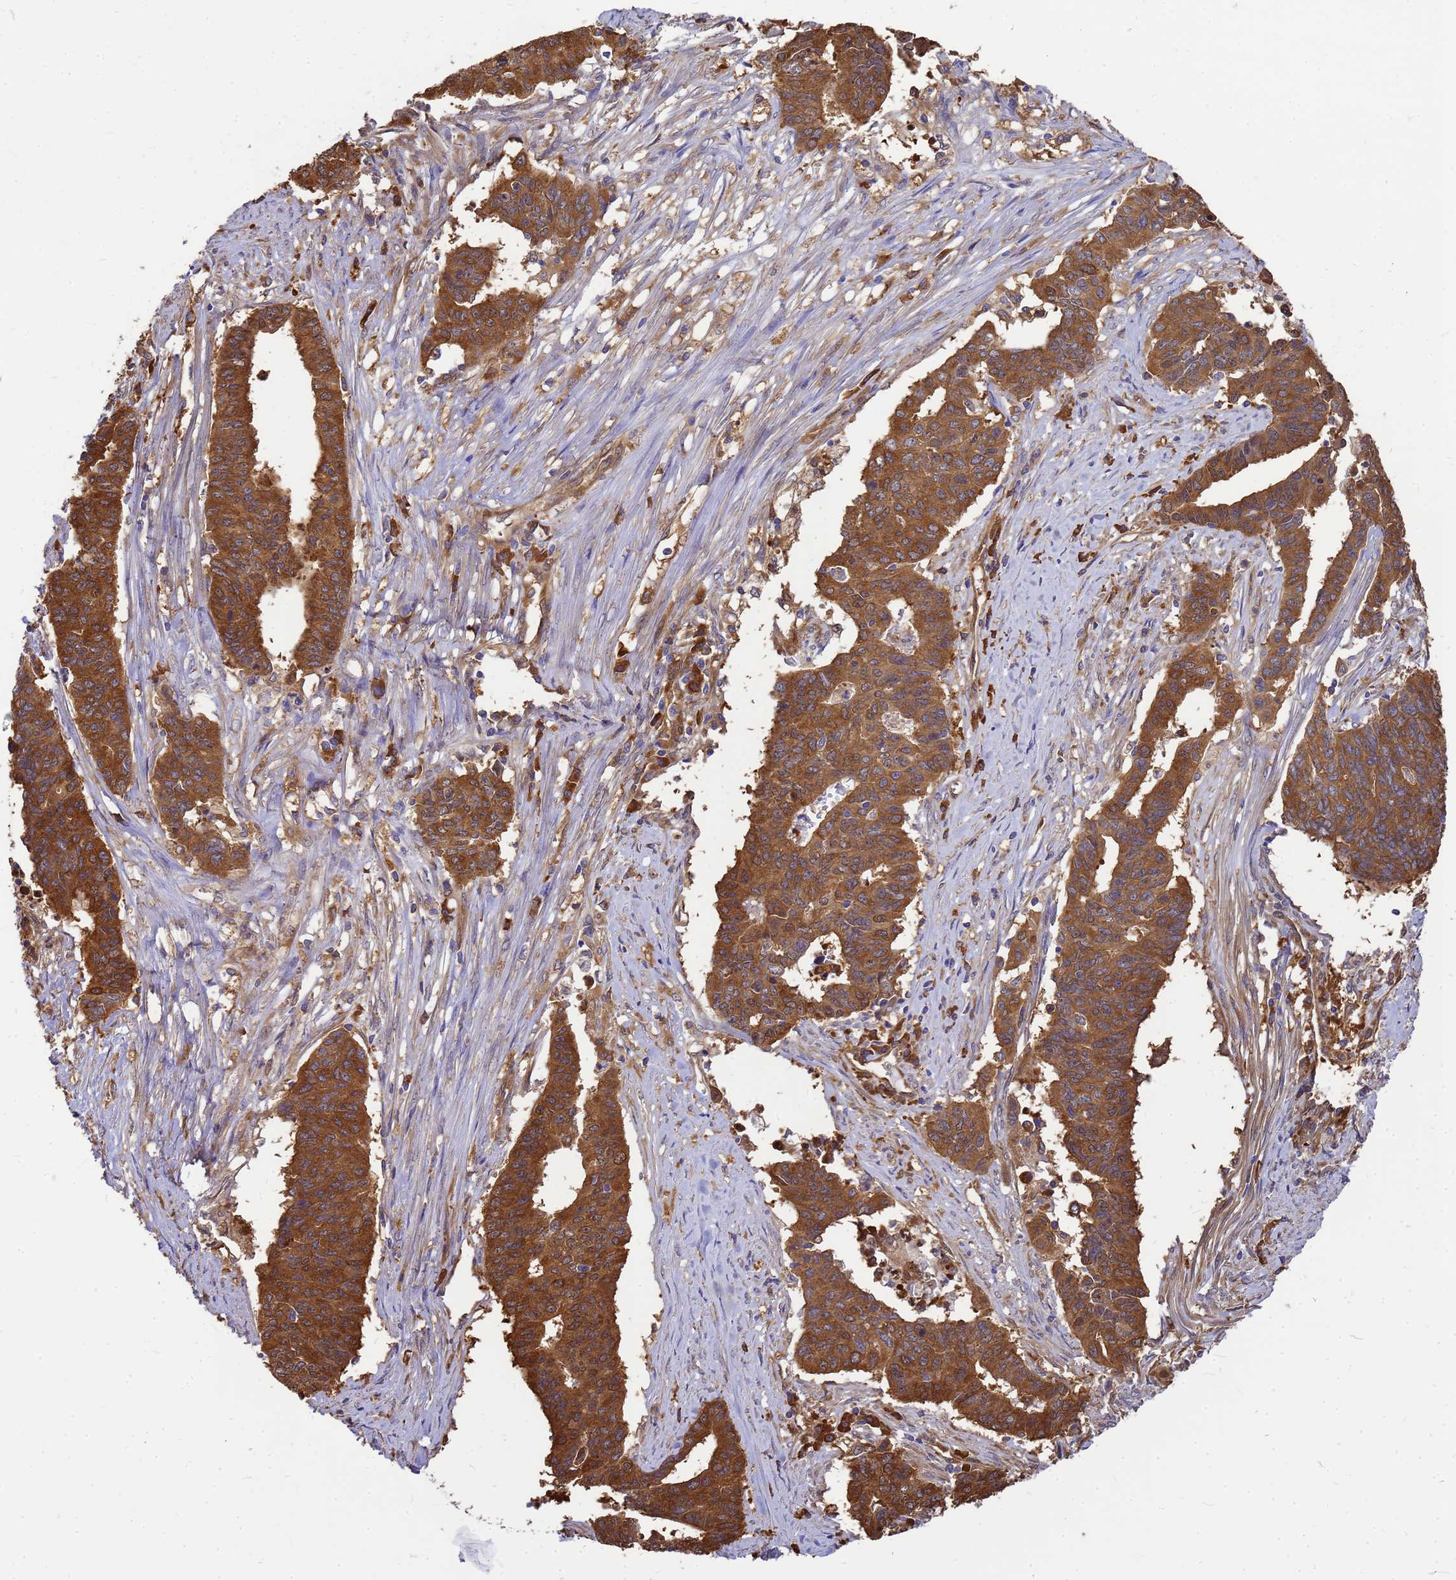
{"staining": {"intensity": "strong", "quantity": ">75%", "location": "cytoplasmic/membranous"}, "tissue": "endometrial cancer", "cell_type": "Tumor cells", "image_type": "cancer", "snomed": [{"axis": "morphology", "description": "Adenocarcinoma, NOS"}, {"axis": "topography", "description": "Endometrium"}], "caption": "The micrograph demonstrates a brown stain indicating the presence of a protein in the cytoplasmic/membranous of tumor cells in endometrial cancer (adenocarcinoma). Nuclei are stained in blue.", "gene": "GID4", "patient": {"sex": "female", "age": 59}}